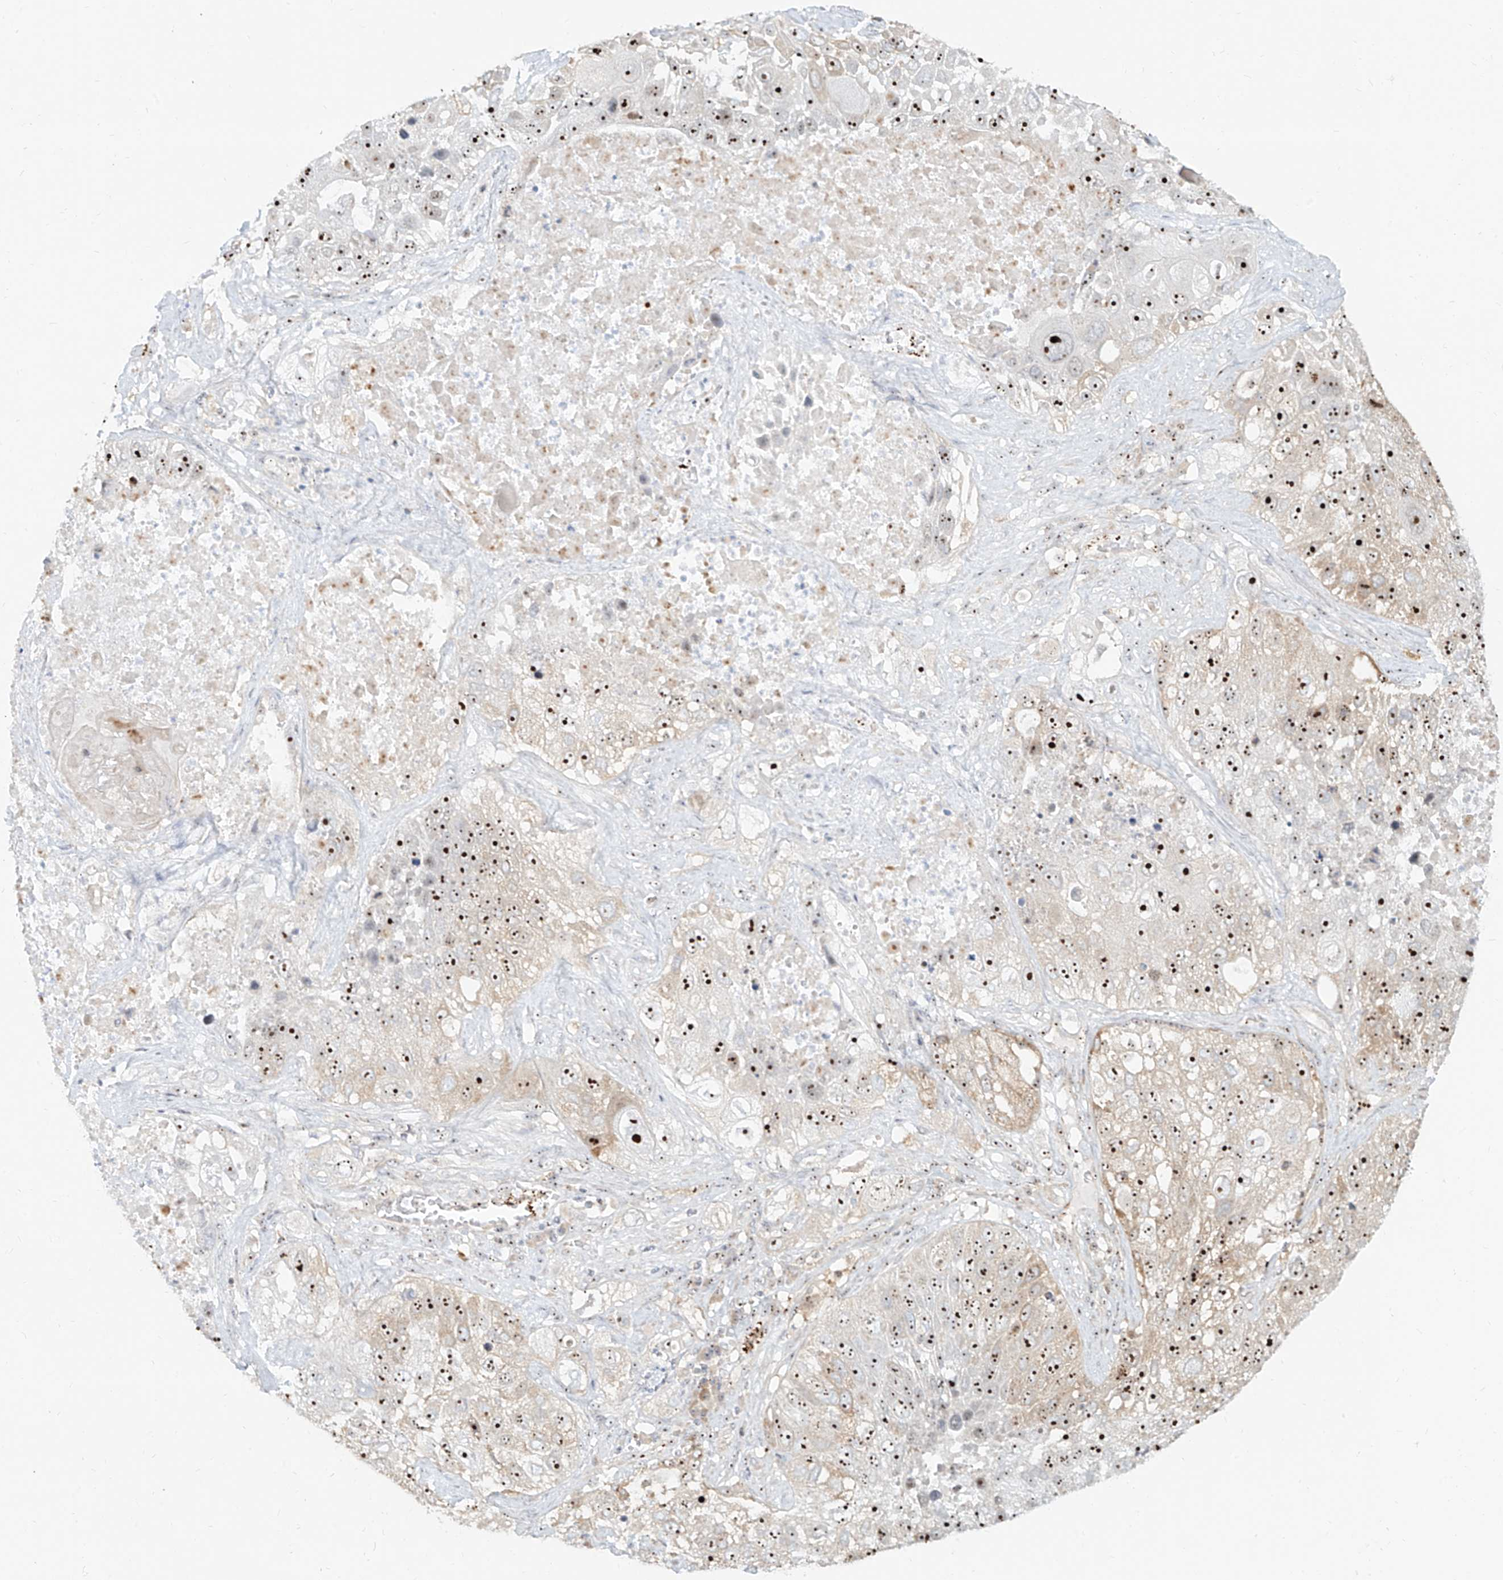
{"staining": {"intensity": "strong", "quantity": ">75%", "location": "nuclear"}, "tissue": "lung cancer", "cell_type": "Tumor cells", "image_type": "cancer", "snomed": [{"axis": "morphology", "description": "Squamous cell carcinoma, NOS"}, {"axis": "topography", "description": "Lung"}], "caption": "Human lung cancer stained for a protein (brown) demonstrates strong nuclear positive expression in approximately >75% of tumor cells.", "gene": "BYSL", "patient": {"sex": "male", "age": 61}}